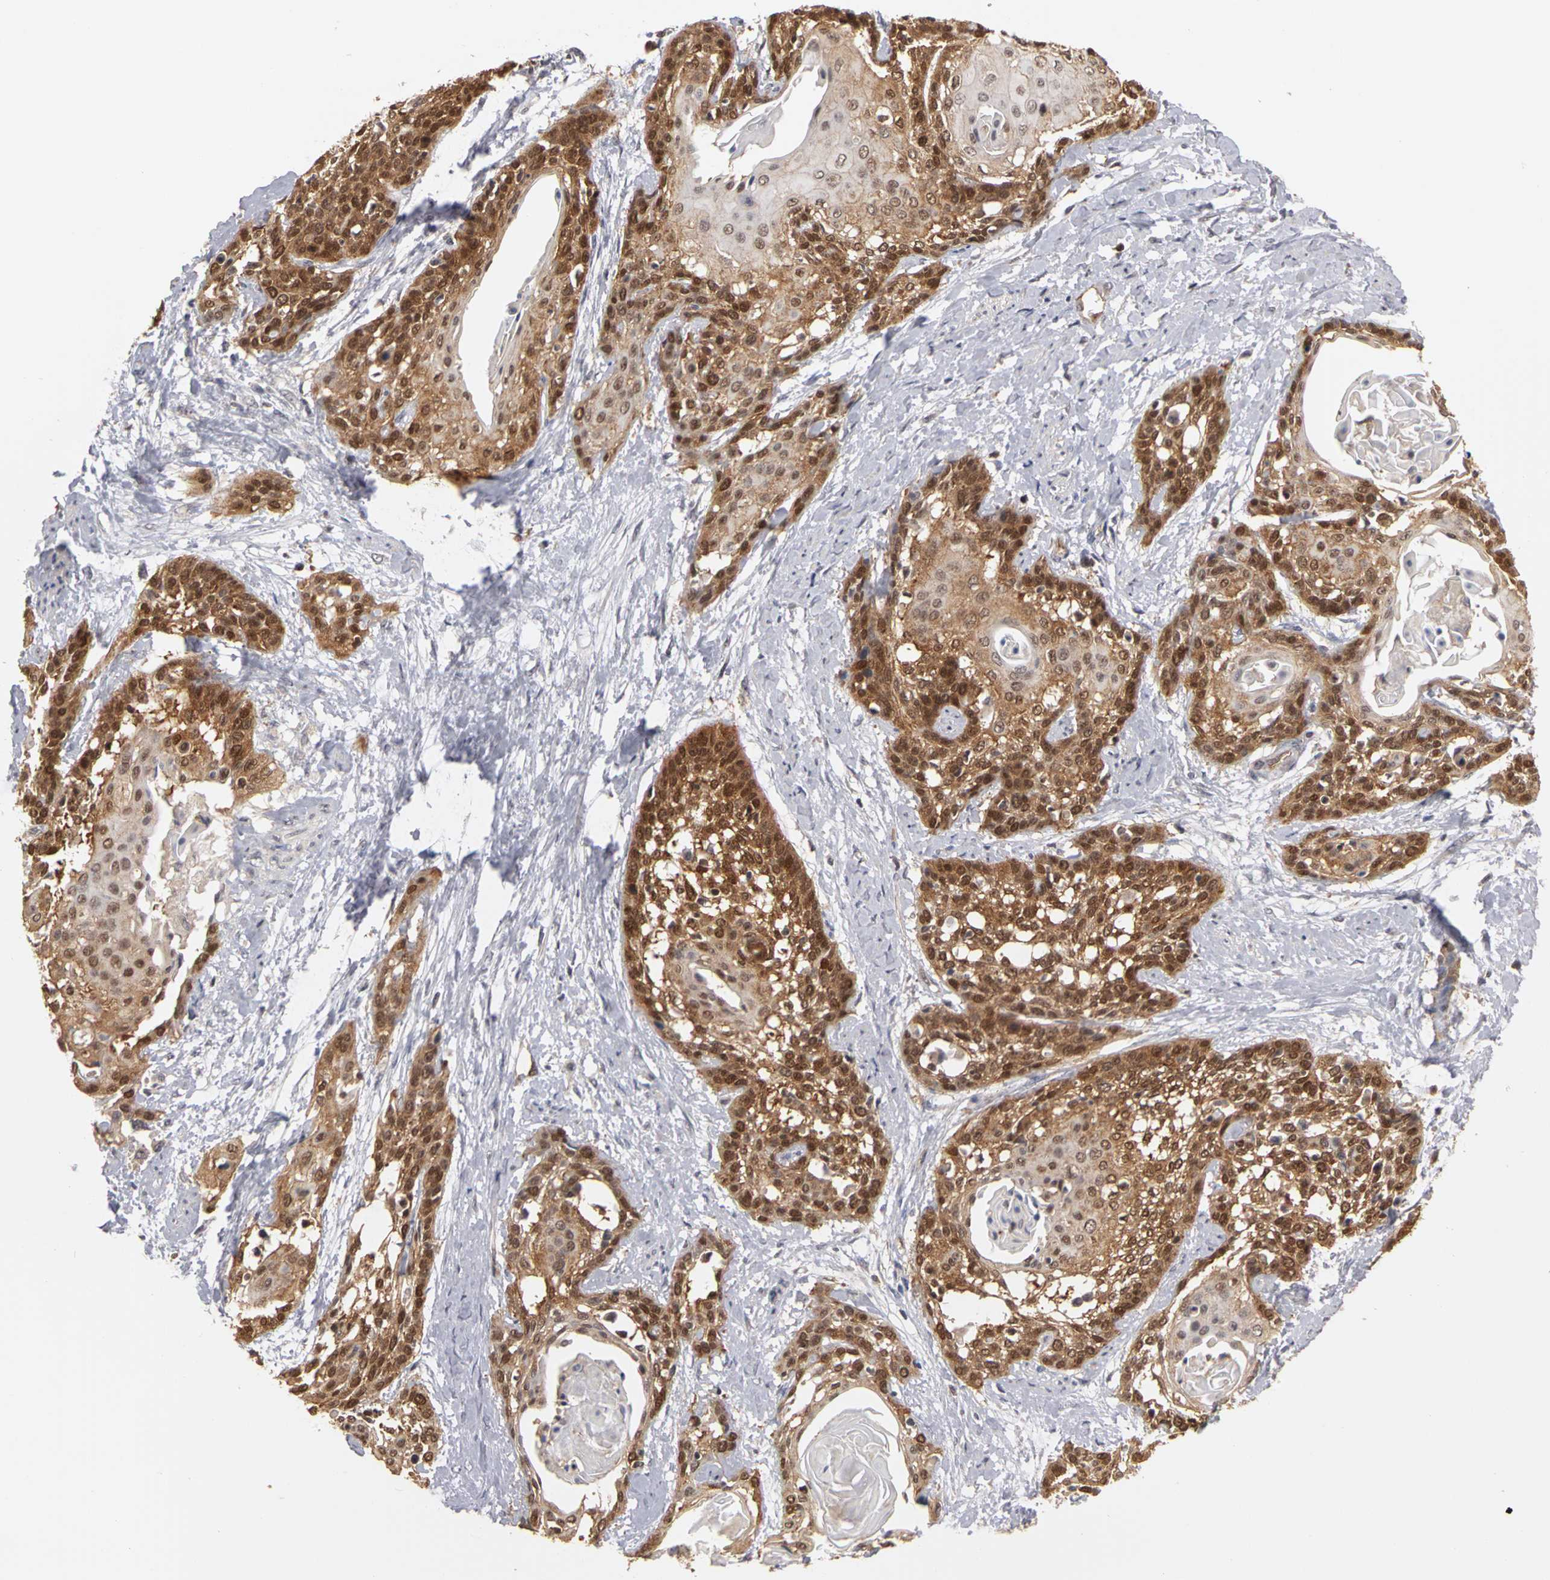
{"staining": {"intensity": "moderate", "quantity": ">75%", "location": "cytoplasmic/membranous,nuclear"}, "tissue": "cervical cancer", "cell_type": "Tumor cells", "image_type": "cancer", "snomed": [{"axis": "morphology", "description": "Squamous cell carcinoma, NOS"}, {"axis": "topography", "description": "Cervix"}], "caption": "About >75% of tumor cells in human squamous cell carcinoma (cervical) exhibit moderate cytoplasmic/membranous and nuclear protein staining as visualized by brown immunohistochemical staining.", "gene": "PLEKHA1", "patient": {"sex": "female", "age": 57}}